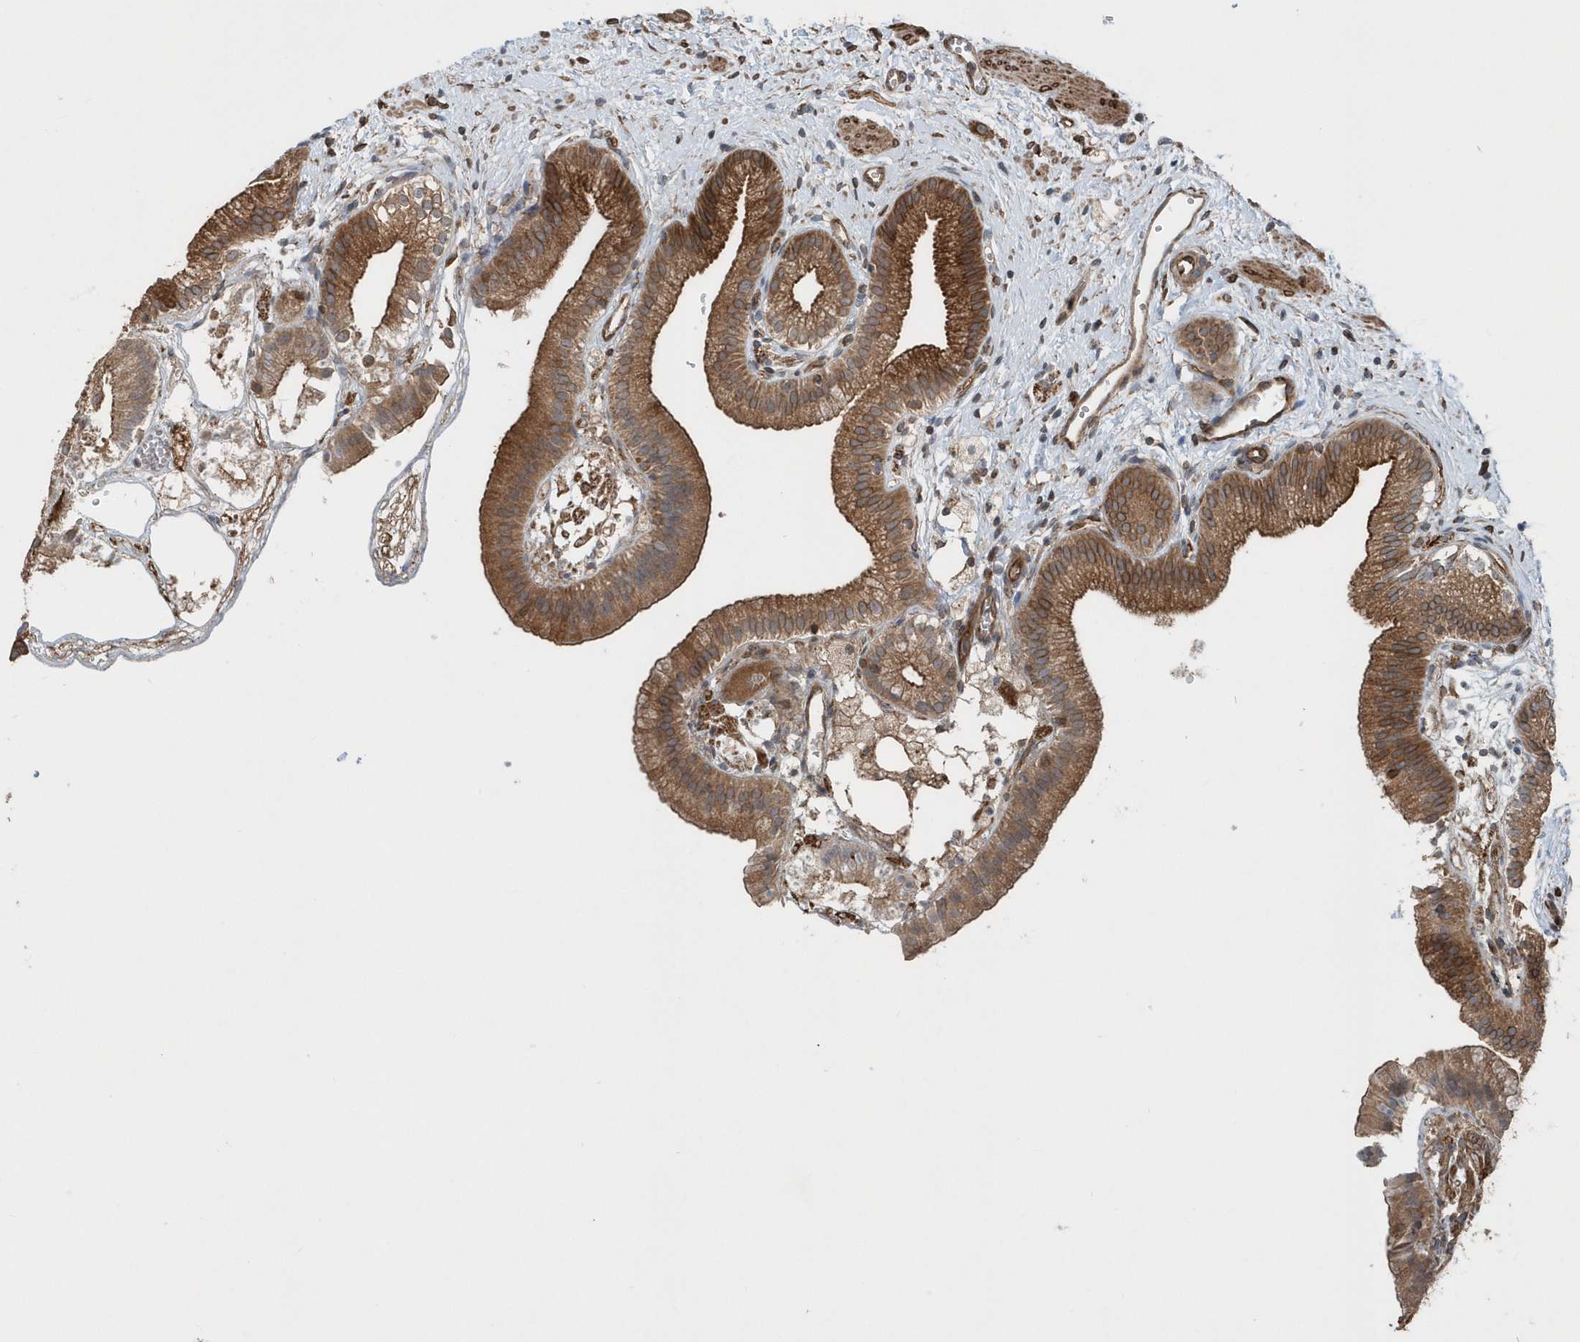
{"staining": {"intensity": "strong", "quantity": ">75%", "location": "cytoplasmic/membranous"}, "tissue": "gallbladder", "cell_type": "Glandular cells", "image_type": "normal", "snomed": [{"axis": "morphology", "description": "Normal tissue, NOS"}, {"axis": "topography", "description": "Gallbladder"}], "caption": "Glandular cells demonstrate high levels of strong cytoplasmic/membranous positivity in about >75% of cells in benign human gallbladder.", "gene": "MCC", "patient": {"sex": "male", "age": 55}}